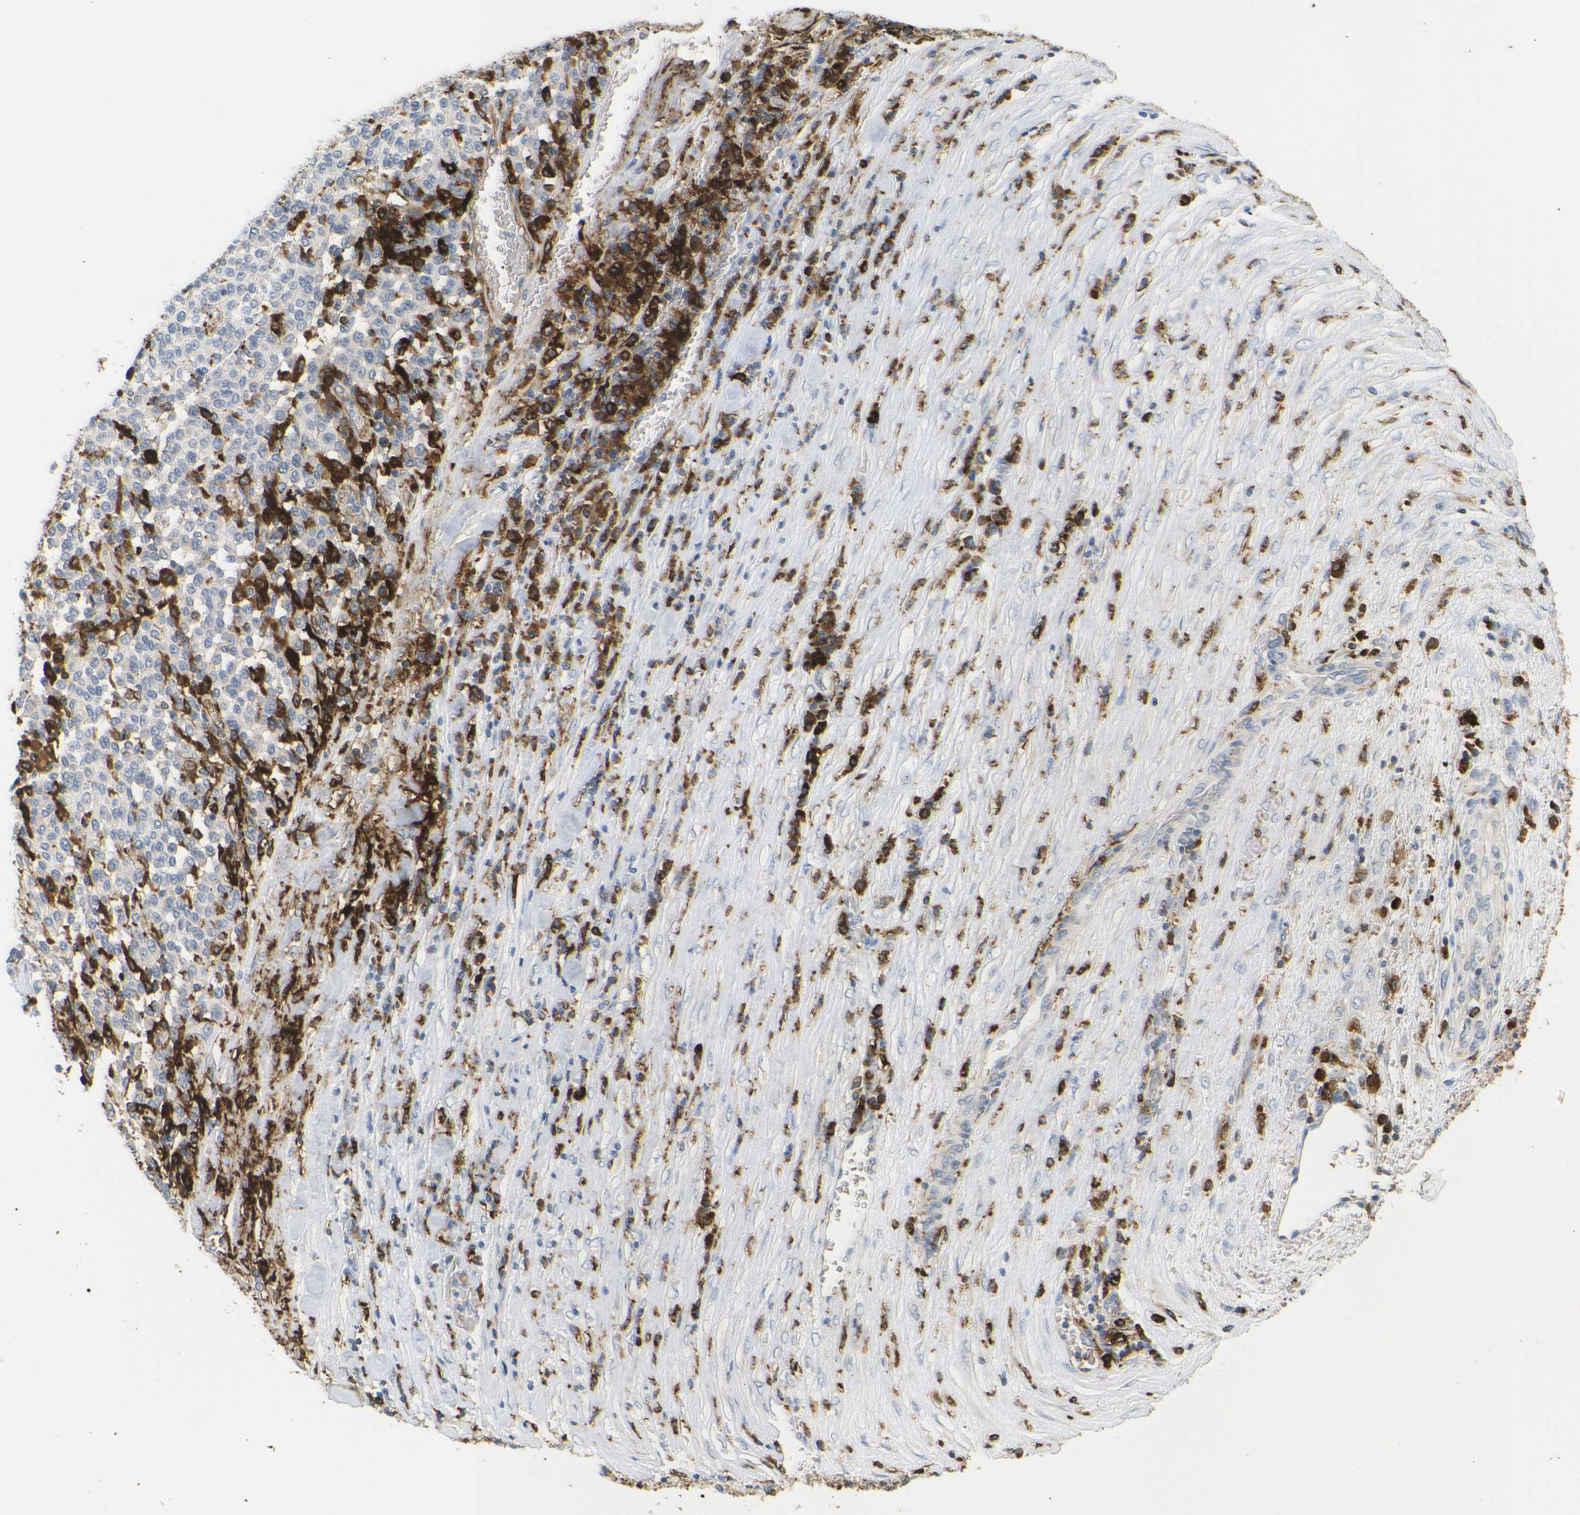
{"staining": {"intensity": "negative", "quantity": "none", "location": "none"}, "tissue": "melanoma", "cell_type": "Tumor cells", "image_type": "cancer", "snomed": [{"axis": "morphology", "description": "Malignant melanoma, Metastatic site"}, {"axis": "topography", "description": "Pancreas"}], "caption": "A photomicrograph of melanoma stained for a protein exhibits no brown staining in tumor cells.", "gene": "HLA-DQB1", "patient": {"sex": "female", "age": 30}}